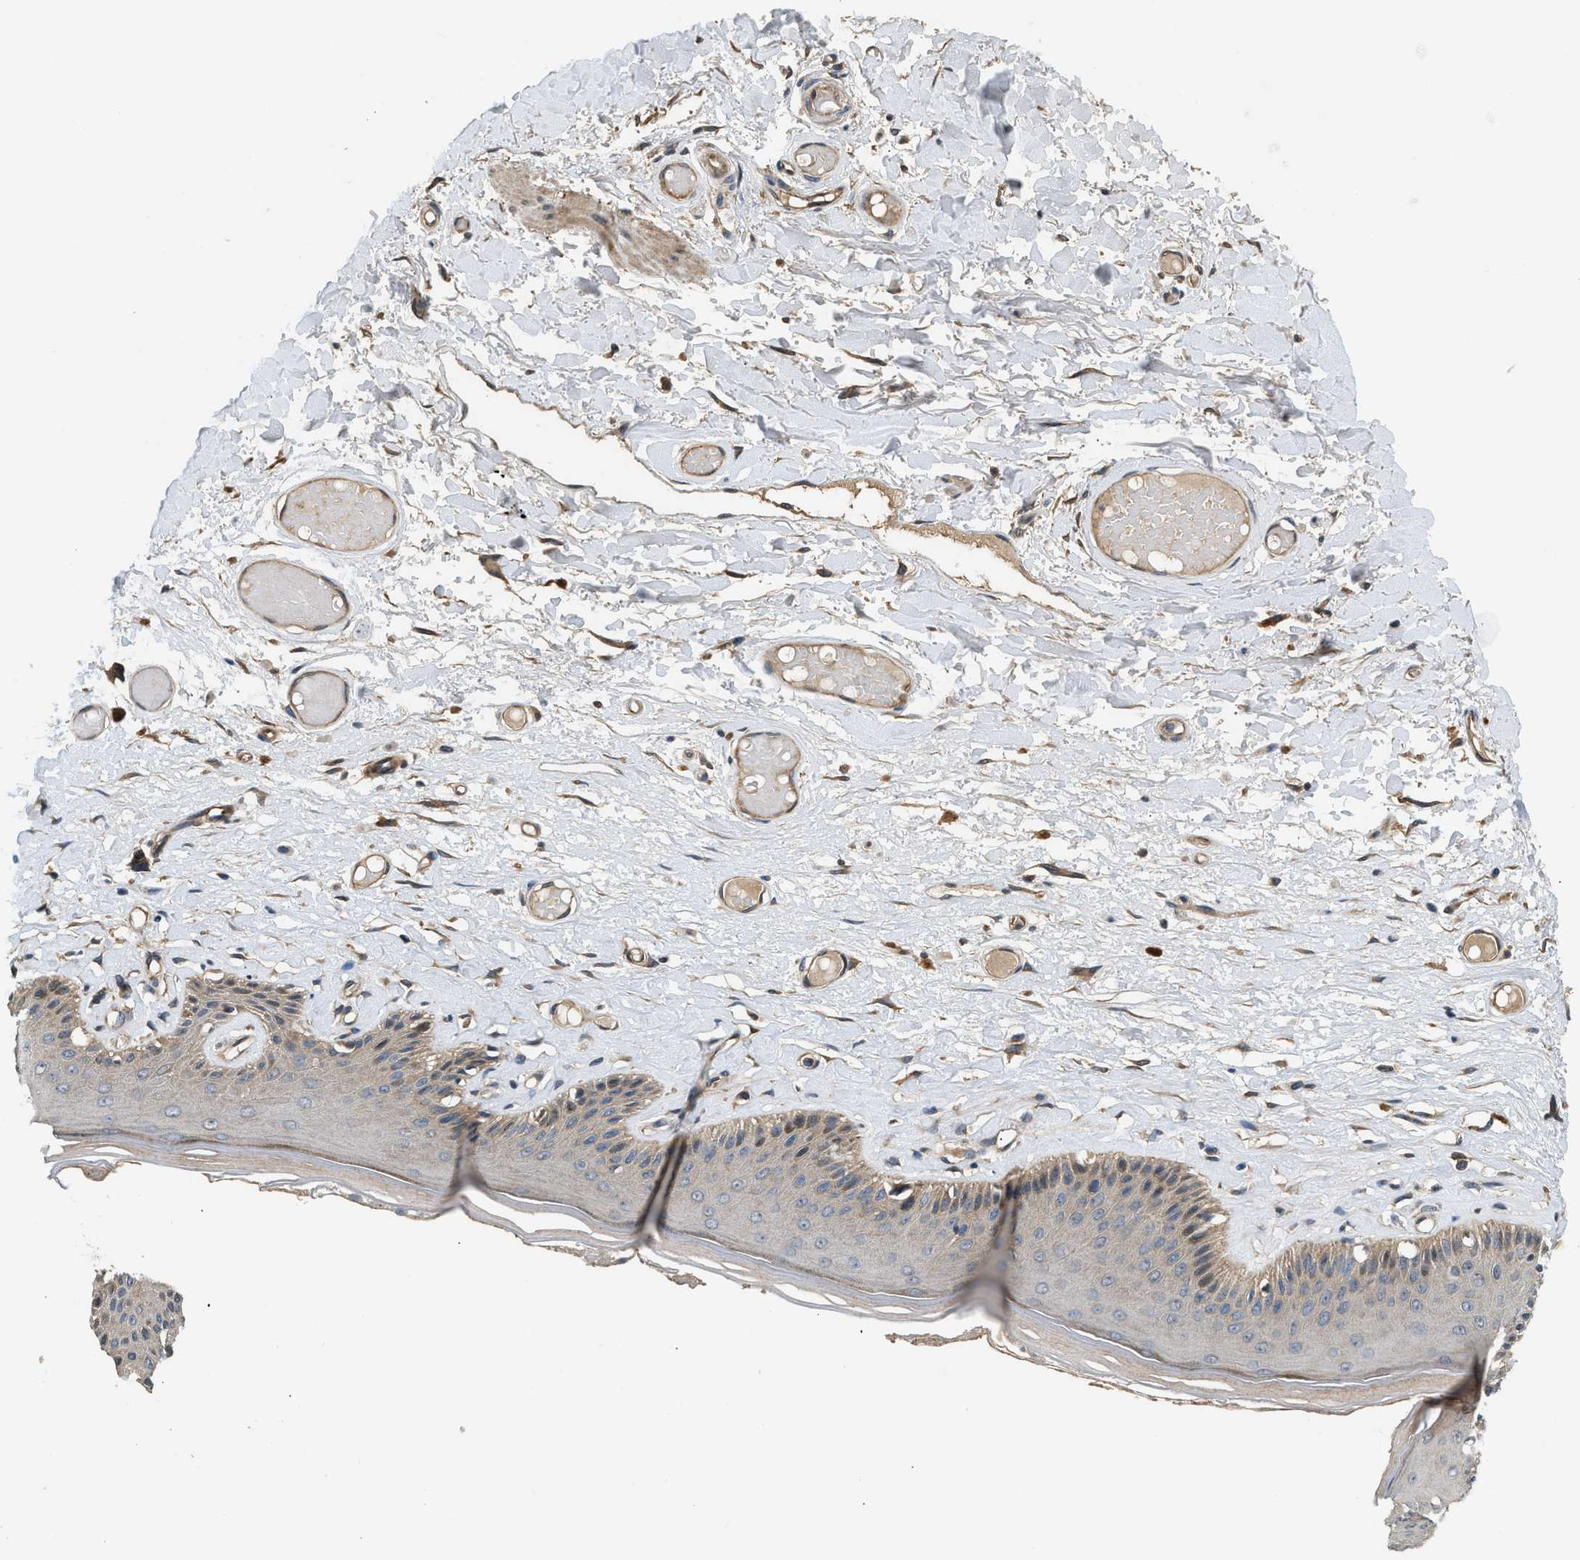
{"staining": {"intensity": "moderate", "quantity": "<25%", "location": "cytoplasmic/membranous"}, "tissue": "skin", "cell_type": "Epidermal cells", "image_type": "normal", "snomed": [{"axis": "morphology", "description": "Normal tissue, NOS"}, {"axis": "topography", "description": "Vulva"}], "caption": "The histopathology image shows immunohistochemical staining of normal skin. There is moderate cytoplasmic/membranous positivity is identified in approximately <25% of epidermal cells.", "gene": "IL3RA", "patient": {"sex": "female", "age": 73}}